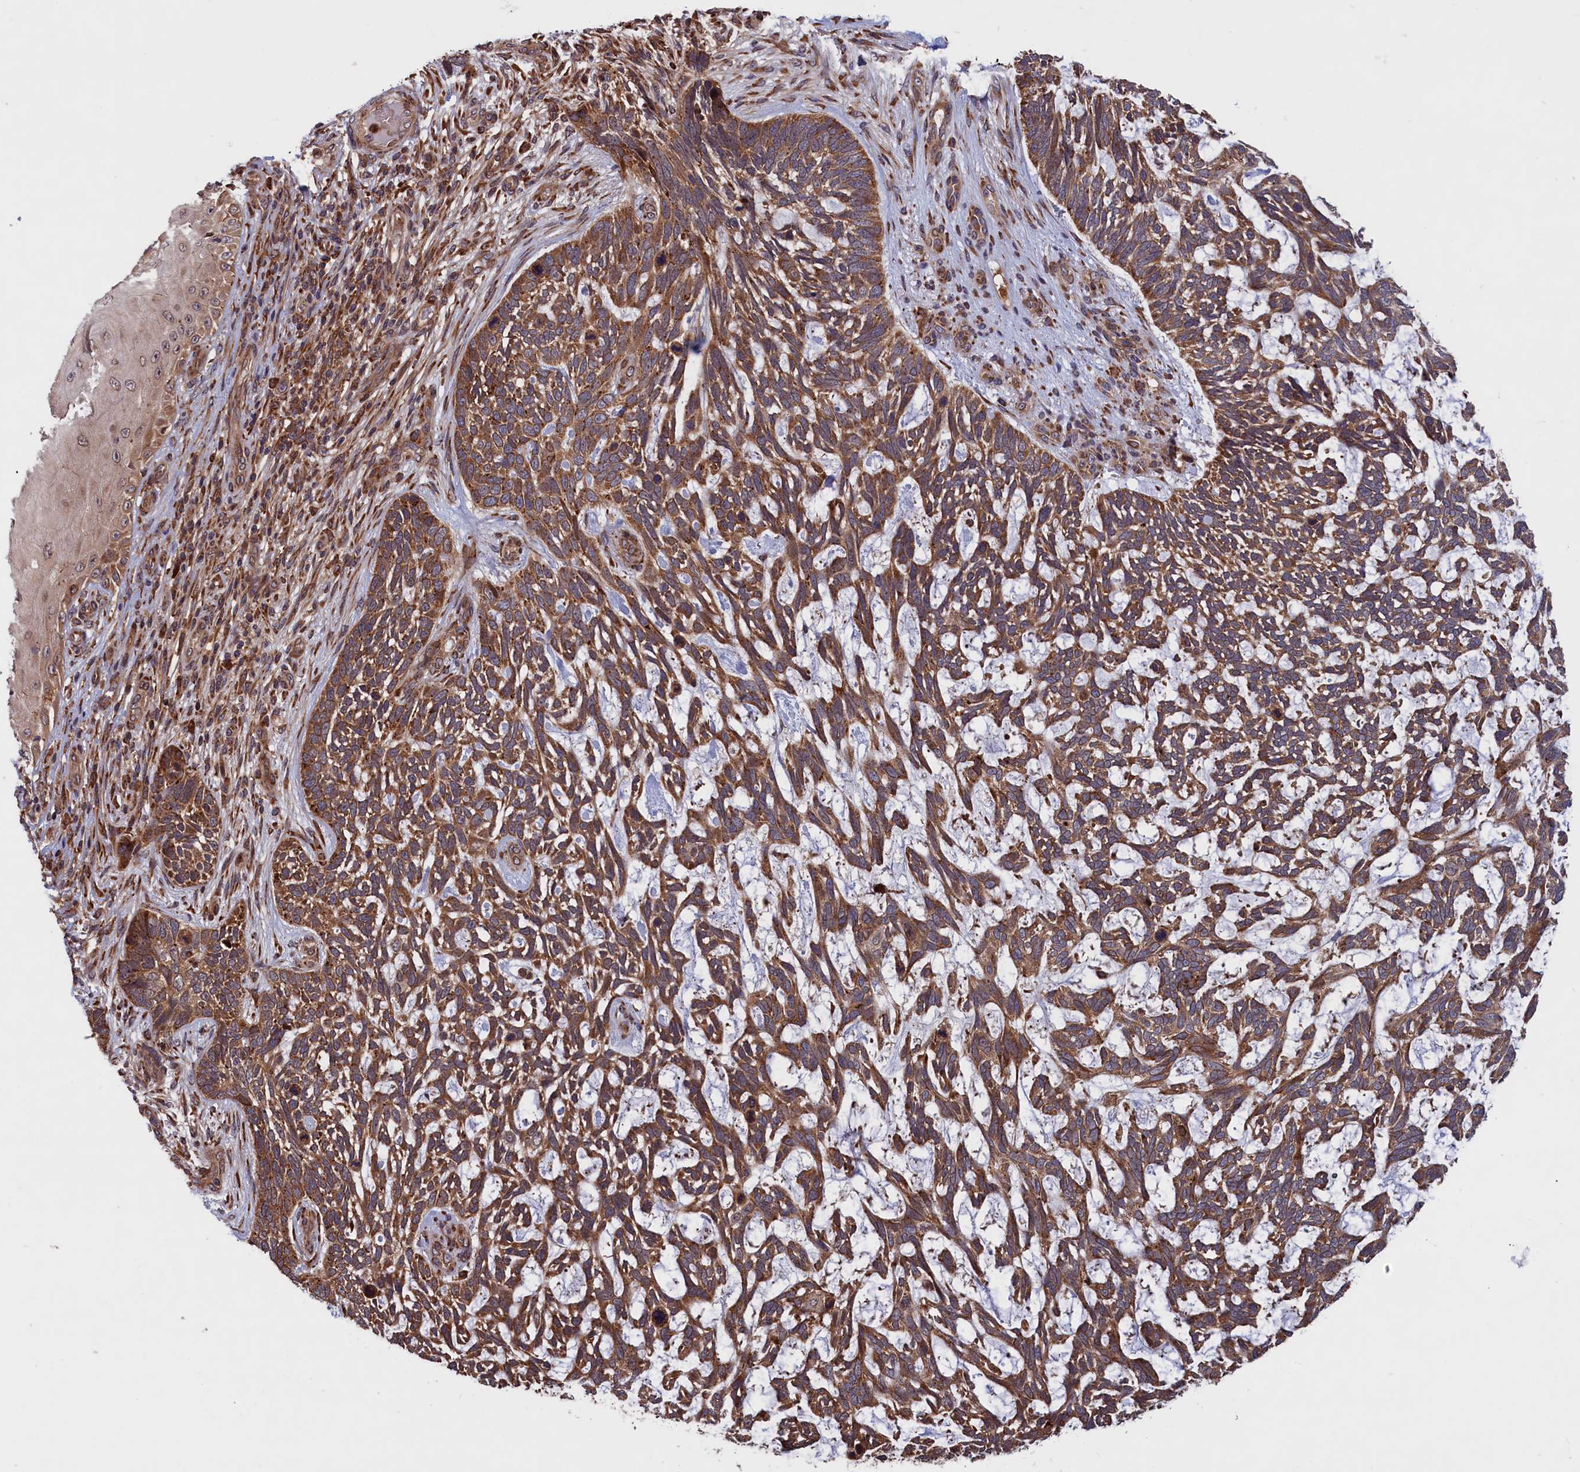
{"staining": {"intensity": "moderate", "quantity": ">75%", "location": "cytoplasmic/membranous"}, "tissue": "skin cancer", "cell_type": "Tumor cells", "image_type": "cancer", "snomed": [{"axis": "morphology", "description": "Basal cell carcinoma"}, {"axis": "topography", "description": "Skin"}], "caption": "High-magnification brightfield microscopy of skin basal cell carcinoma stained with DAB (brown) and counterstained with hematoxylin (blue). tumor cells exhibit moderate cytoplasmic/membranous positivity is present in about>75% of cells.", "gene": "PLA2G4C", "patient": {"sex": "male", "age": 88}}